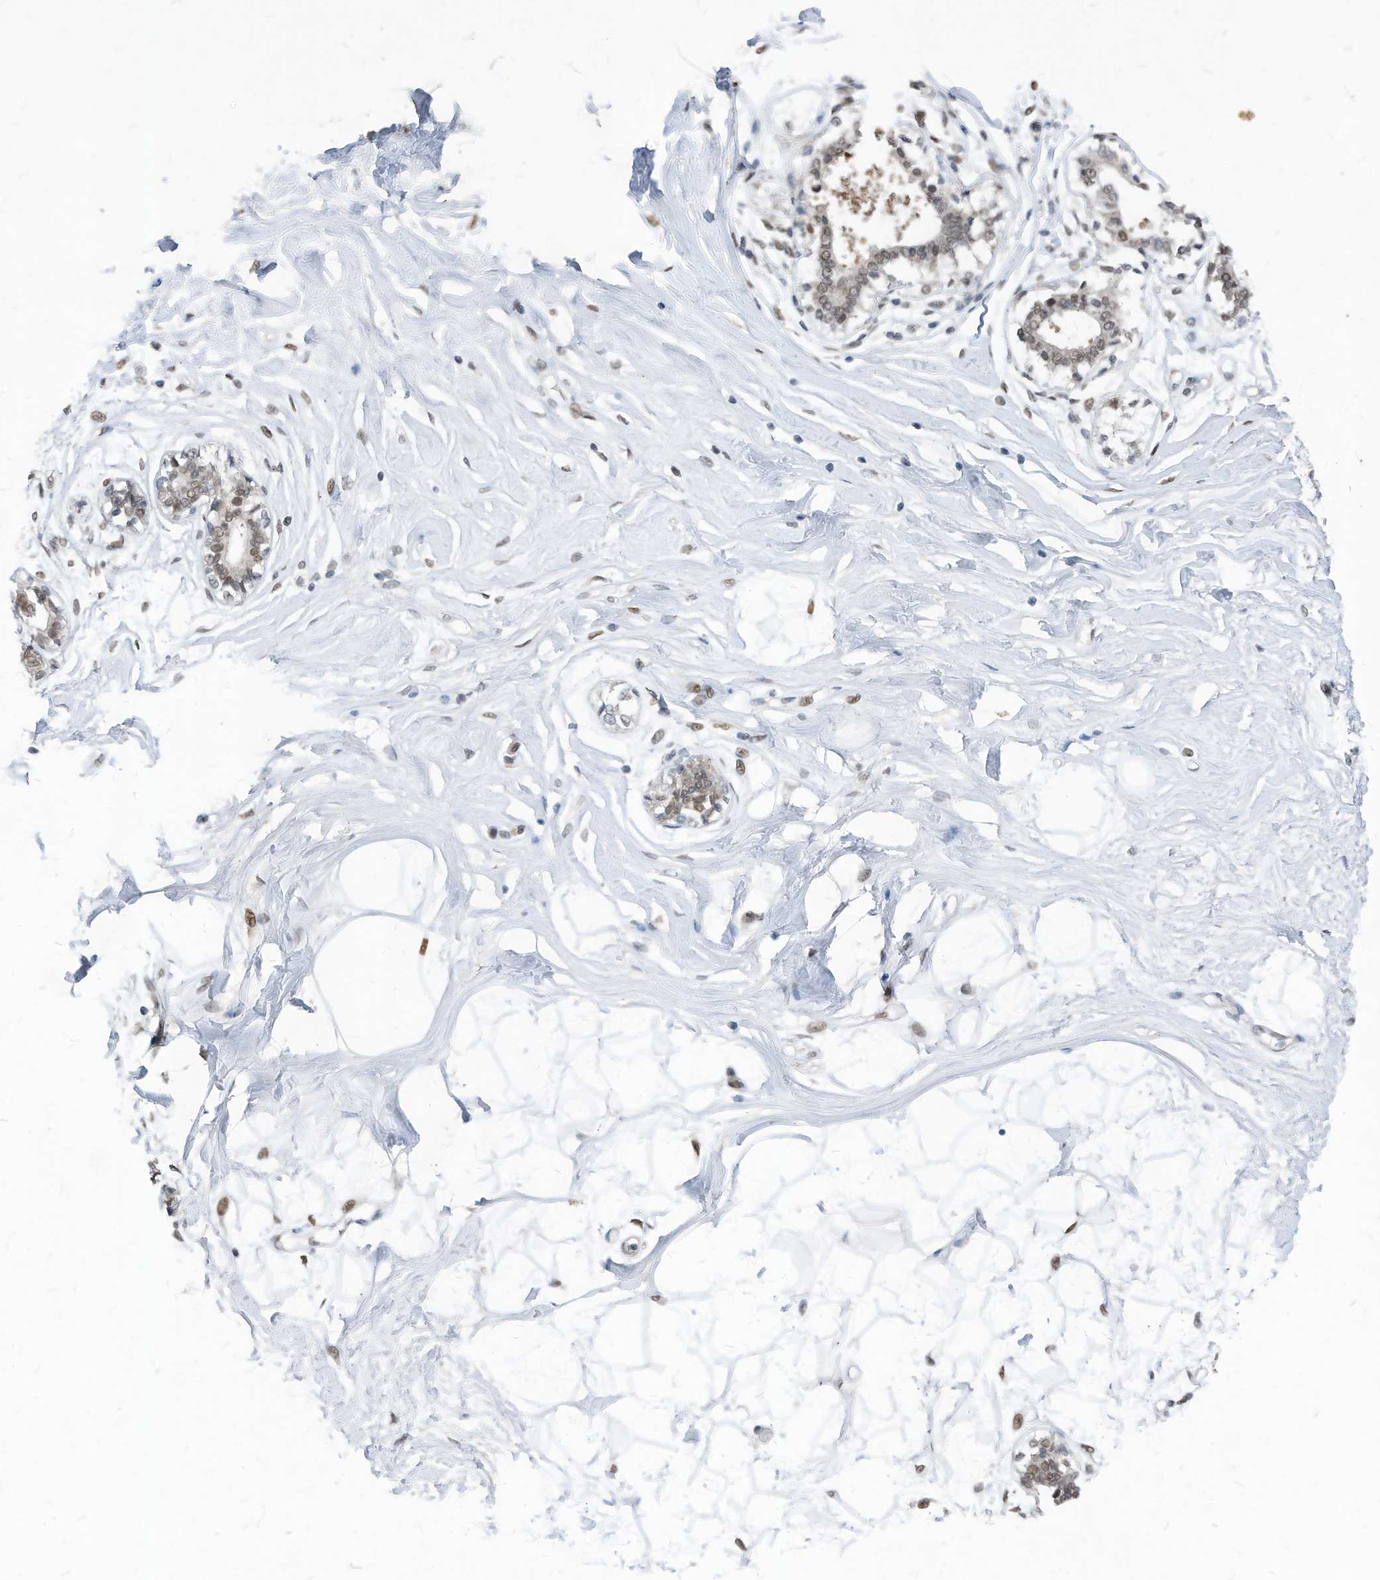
{"staining": {"intensity": "moderate", "quantity": ">75%", "location": "cytoplasmic/membranous,nuclear"}, "tissue": "breast", "cell_type": "Adipocytes", "image_type": "normal", "snomed": [{"axis": "morphology", "description": "Normal tissue, NOS"}, {"axis": "topography", "description": "Breast"}], "caption": "Protein staining displays moderate cytoplasmic/membranous,nuclear positivity in approximately >75% of adipocytes in unremarkable breast. Immunohistochemistry stains the protein in brown and the nuclei are stained blue.", "gene": "KPNB1", "patient": {"sex": "female", "age": 45}}